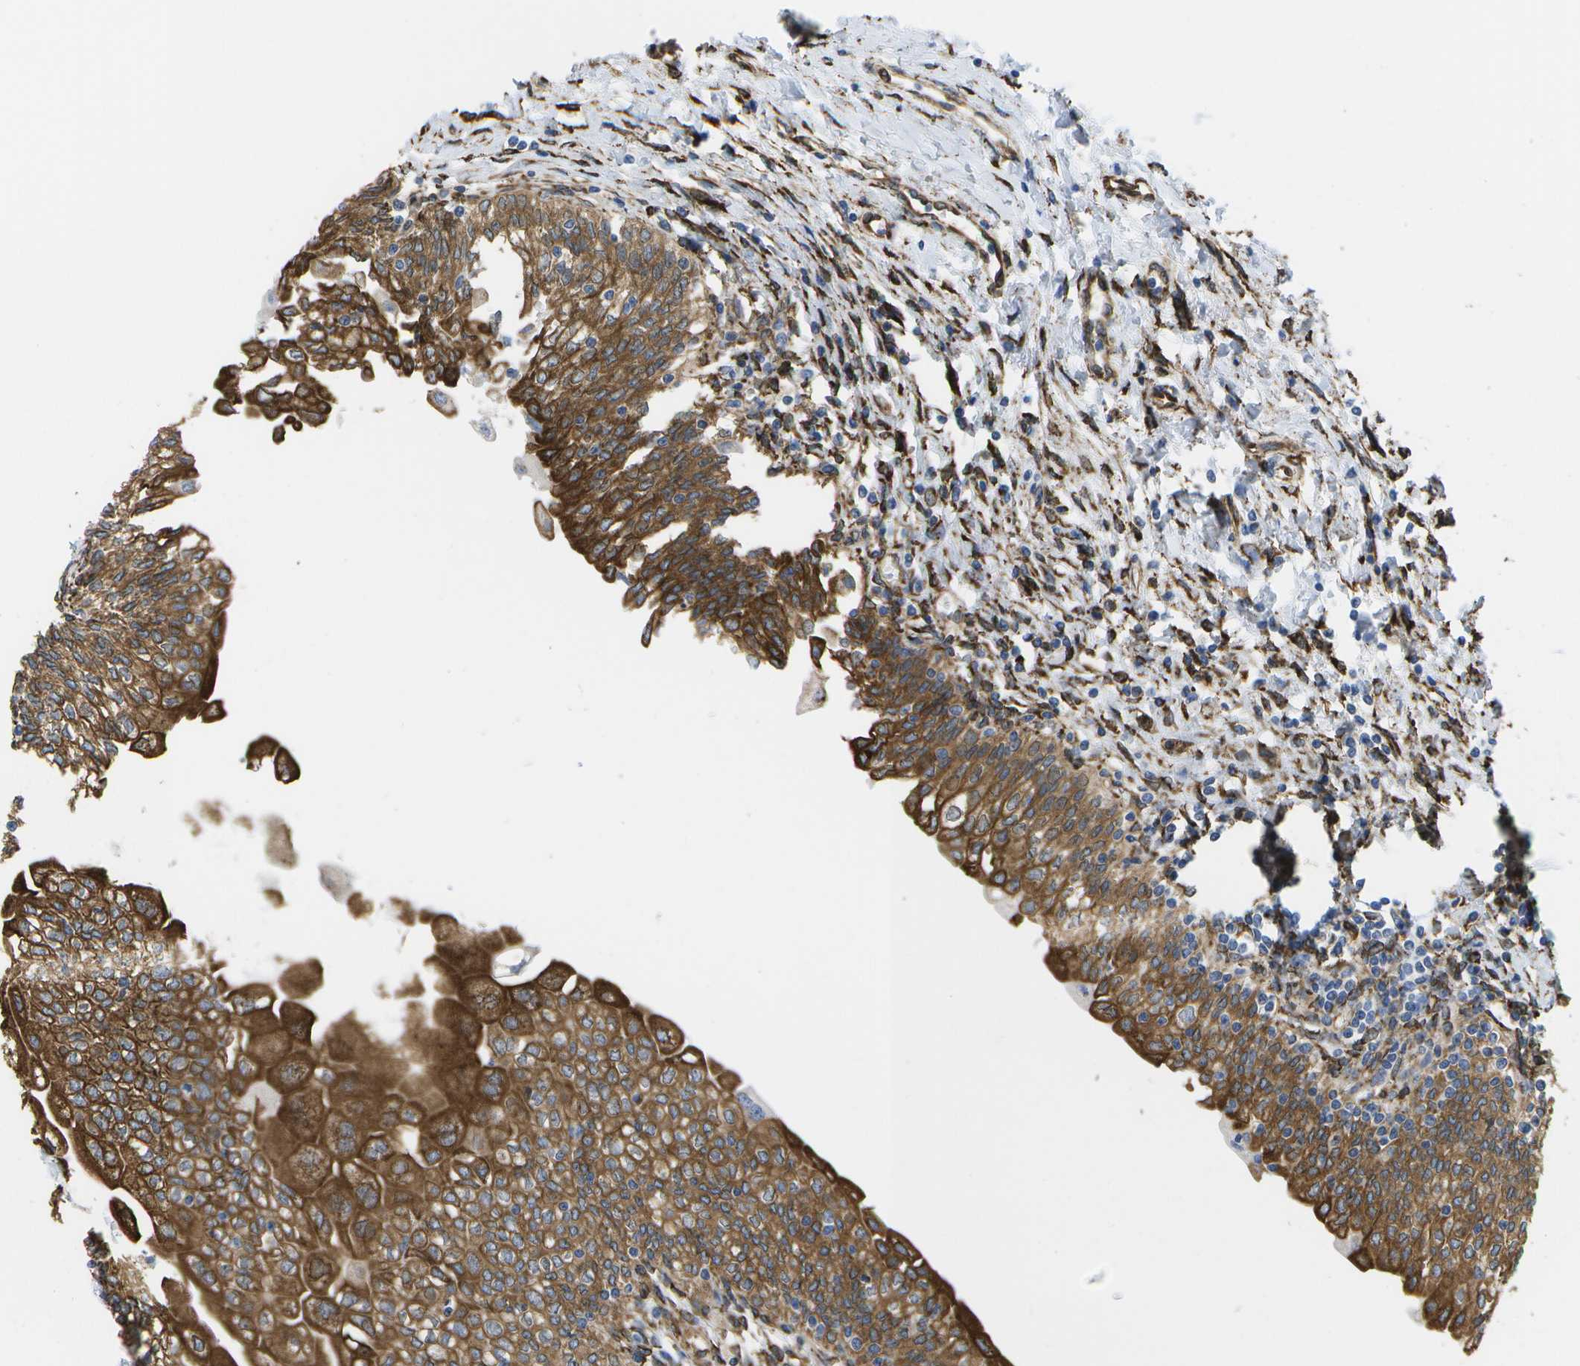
{"staining": {"intensity": "strong", "quantity": ">75%", "location": "cytoplasmic/membranous"}, "tissue": "urinary bladder", "cell_type": "Urothelial cells", "image_type": "normal", "snomed": [{"axis": "morphology", "description": "Normal tissue, NOS"}, {"axis": "topography", "description": "Urinary bladder"}], "caption": "Brown immunohistochemical staining in benign urinary bladder shows strong cytoplasmic/membranous expression in approximately >75% of urothelial cells. (Stains: DAB (3,3'-diaminobenzidine) in brown, nuclei in blue, Microscopy: brightfield microscopy at high magnification).", "gene": "ZDHHC17", "patient": {"sex": "male", "age": 55}}